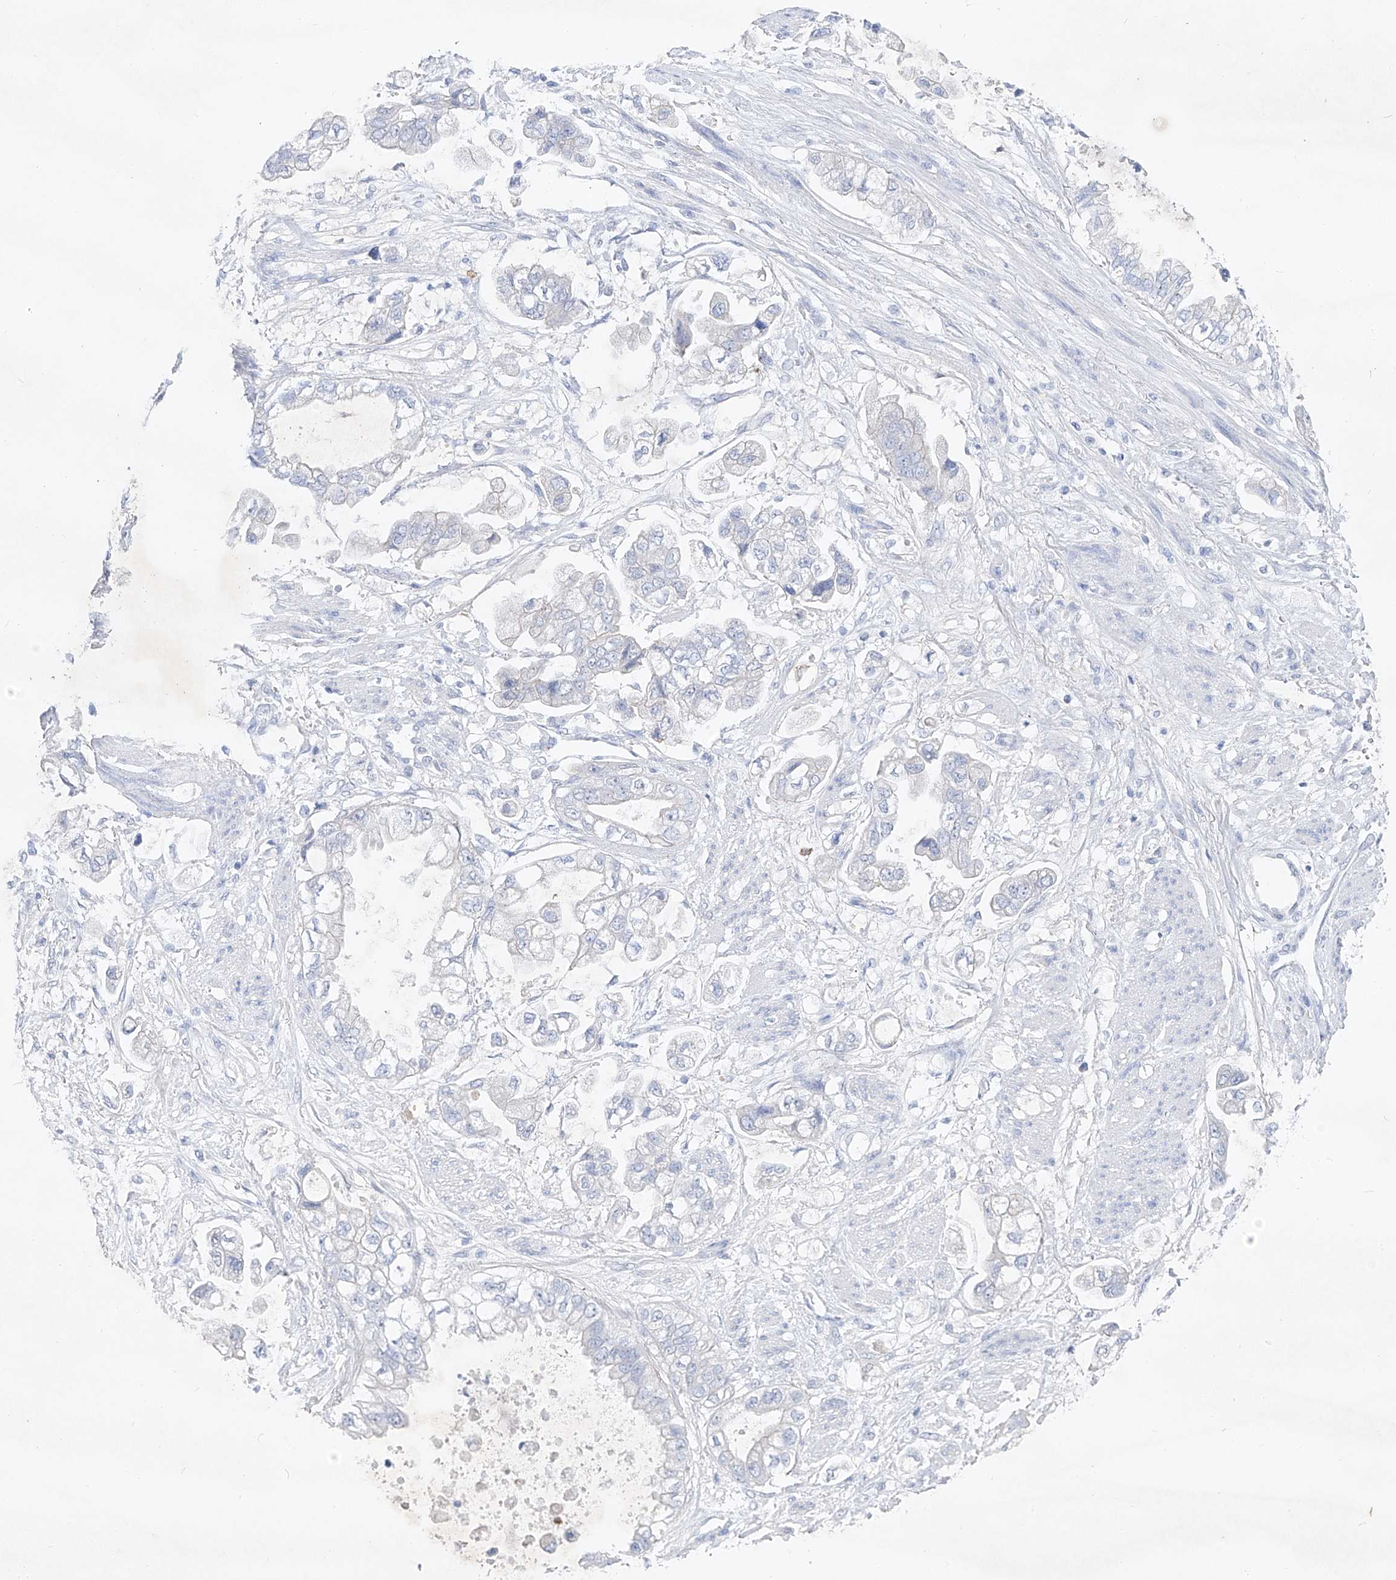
{"staining": {"intensity": "negative", "quantity": "none", "location": "none"}, "tissue": "stomach cancer", "cell_type": "Tumor cells", "image_type": "cancer", "snomed": [{"axis": "morphology", "description": "Adenocarcinoma, NOS"}, {"axis": "topography", "description": "Stomach"}], "caption": "This is an immunohistochemistry photomicrograph of human stomach cancer. There is no positivity in tumor cells.", "gene": "FRS3", "patient": {"sex": "male", "age": 62}}